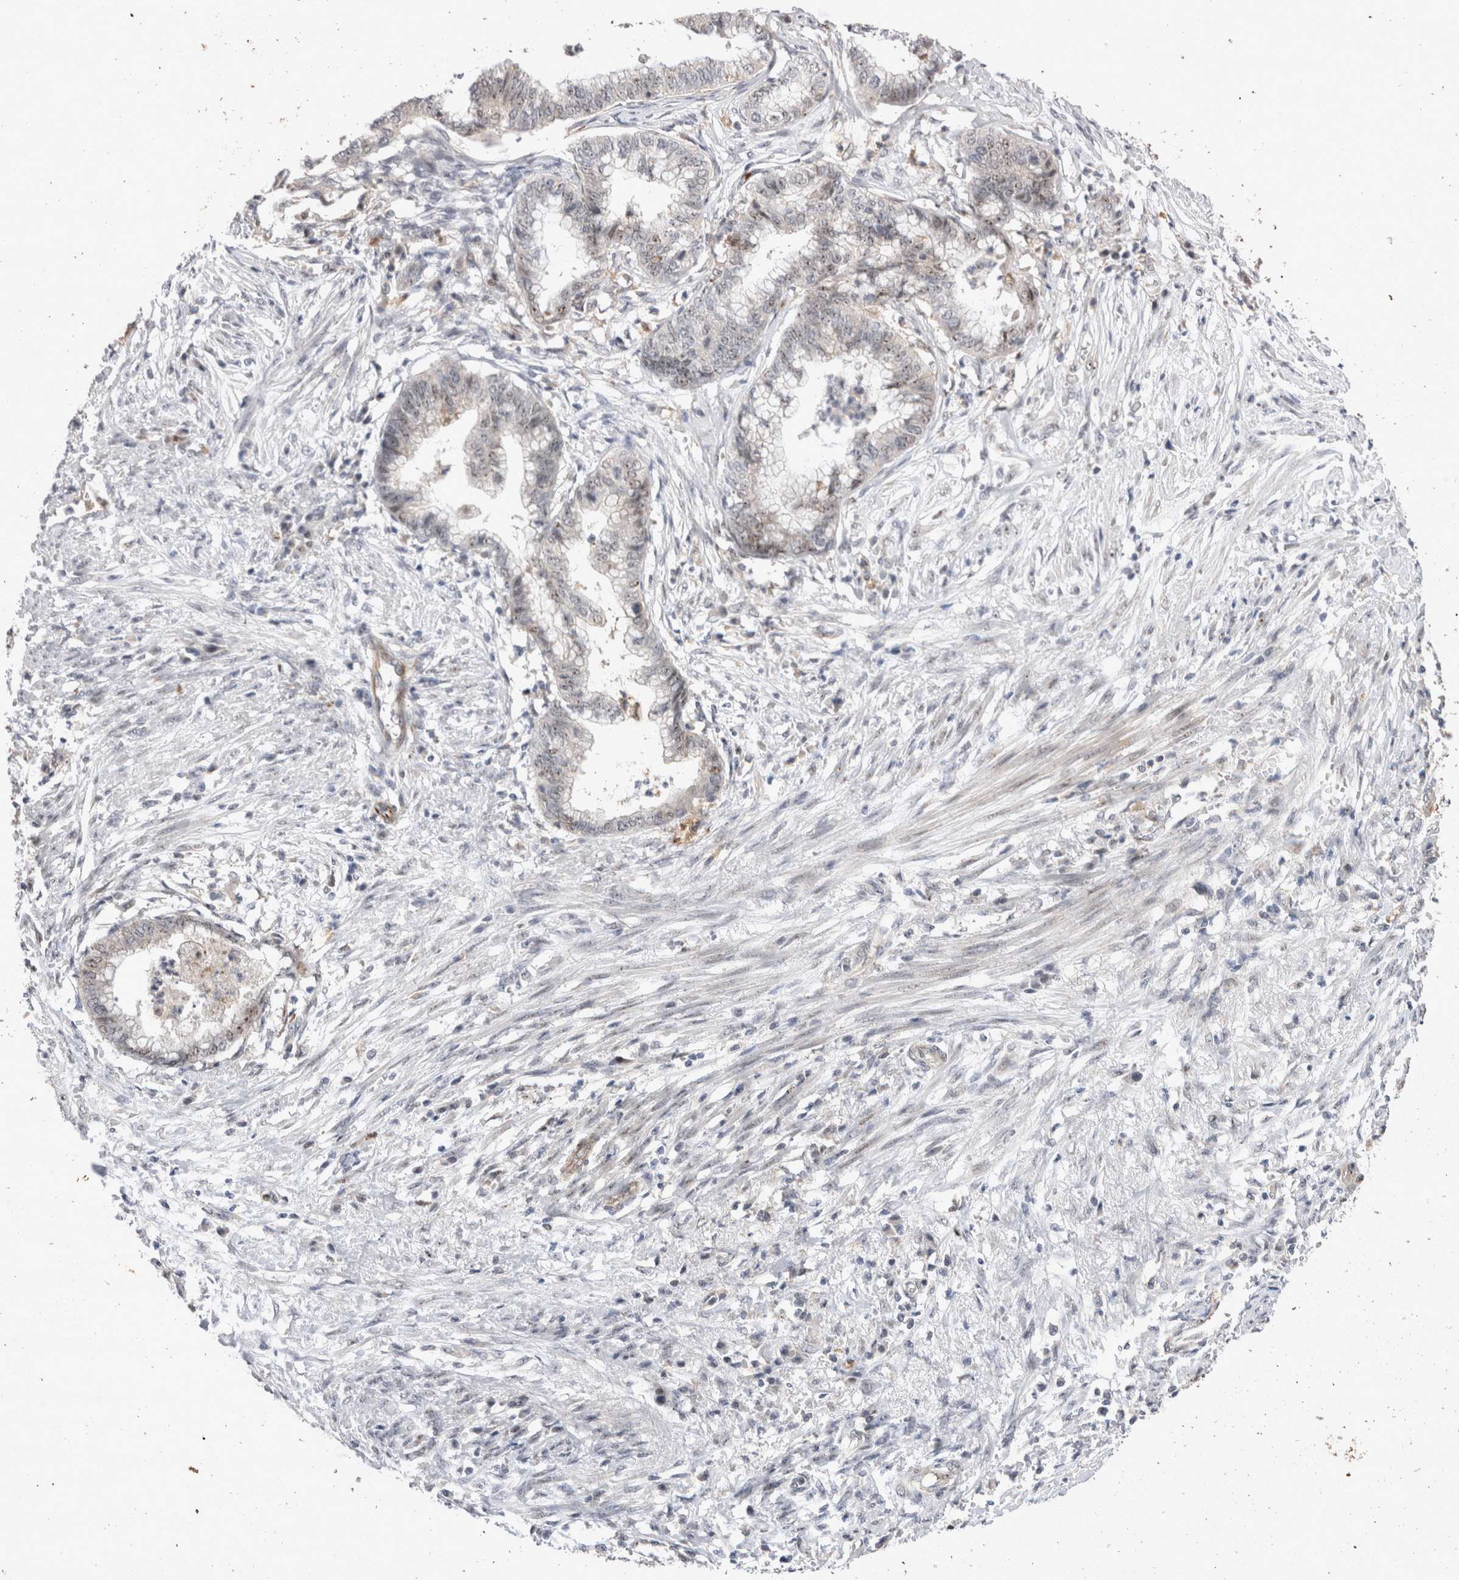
{"staining": {"intensity": "weak", "quantity": "25%-75%", "location": "nuclear"}, "tissue": "endometrial cancer", "cell_type": "Tumor cells", "image_type": "cancer", "snomed": [{"axis": "morphology", "description": "Necrosis, NOS"}, {"axis": "morphology", "description": "Adenocarcinoma, NOS"}, {"axis": "topography", "description": "Endometrium"}], "caption": "Brown immunohistochemical staining in adenocarcinoma (endometrial) demonstrates weak nuclear staining in approximately 25%-75% of tumor cells. The staining was performed using DAB to visualize the protein expression in brown, while the nuclei were stained in blue with hematoxylin (Magnification: 20x).", "gene": "STK11", "patient": {"sex": "female", "age": 79}}